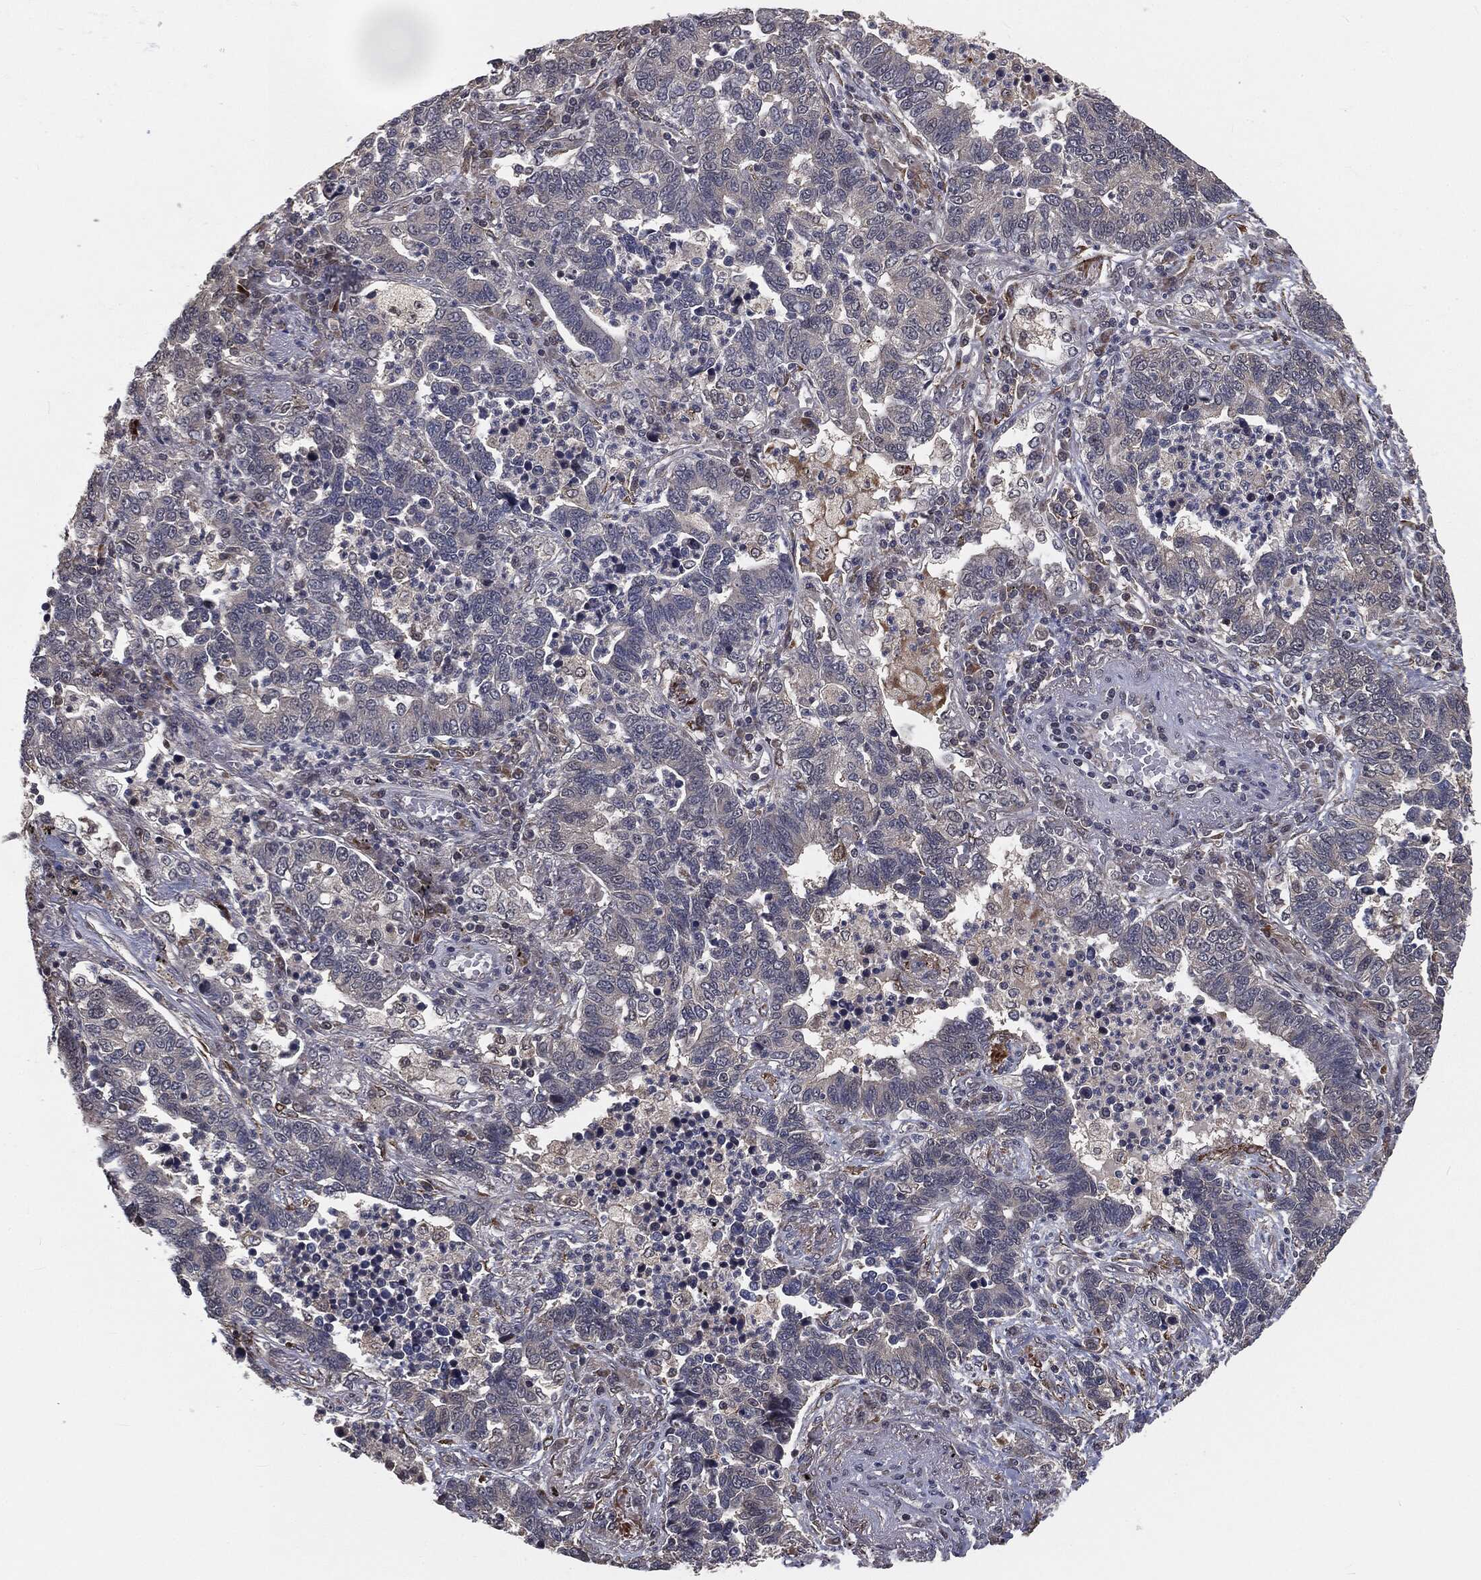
{"staining": {"intensity": "negative", "quantity": "none", "location": "none"}, "tissue": "lung cancer", "cell_type": "Tumor cells", "image_type": "cancer", "snomed": [{"axis": "morphology", "description": "Adenocarcinoma, NOS"}, {"axis": "topography", "description": "Lung"}], "caption": "Histopathology image shows no protein staining in tumor cells of lung cancer (adenocarcinoma) tissue. (DAB immunohistochemistry (IHC), high magnification).", "gene": "FBXO7", "patient": {"sex": "female", "age": 57}}